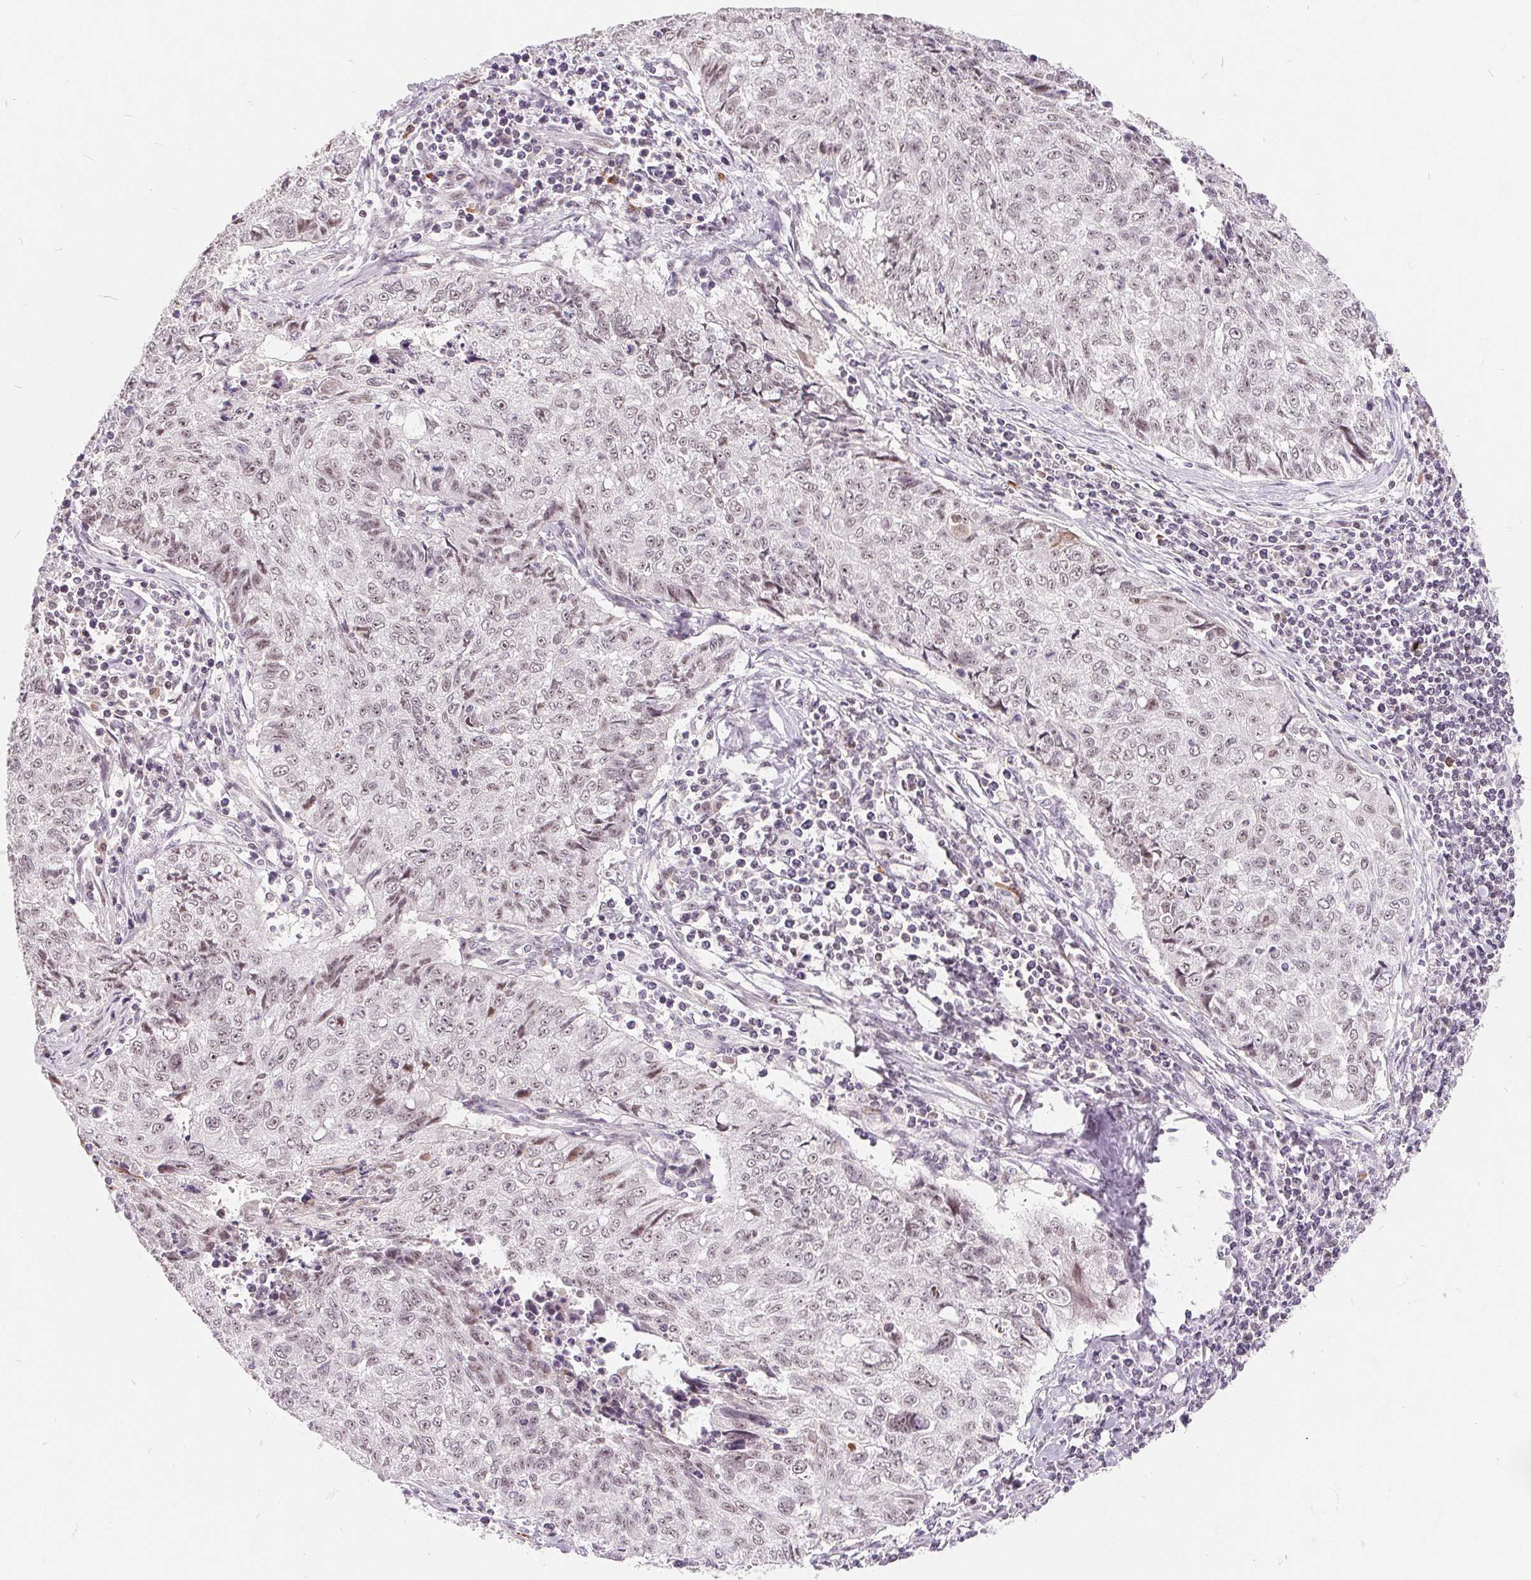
{"staining": {"intensity": "moderate", "quantity": "25%-75%", "location": "nuclear"}, "tissue": "lung cancer", "cell_type": "Tumor cells", "image_type": "cancer", "snomed": [{"axis": "morphology", "description": "Normal morphology"}, {"axis": "morphology", "description": "Aneuploidy"}, {"axis": "morphology", "description": "Squamous cell carcinoma, NOS"}, {"axis": "topography", "description": "Lymph node"}, {"axis": "topography", "description": "Lung"}], "caption": "Brown immunohistochemical staining in human aneuploidy (lung) exhibits moderate nuclear positivity in about 25%-75% of tumor cells.", "gene": "NRG2", "patient": {"sex": "female", "age": 76}}